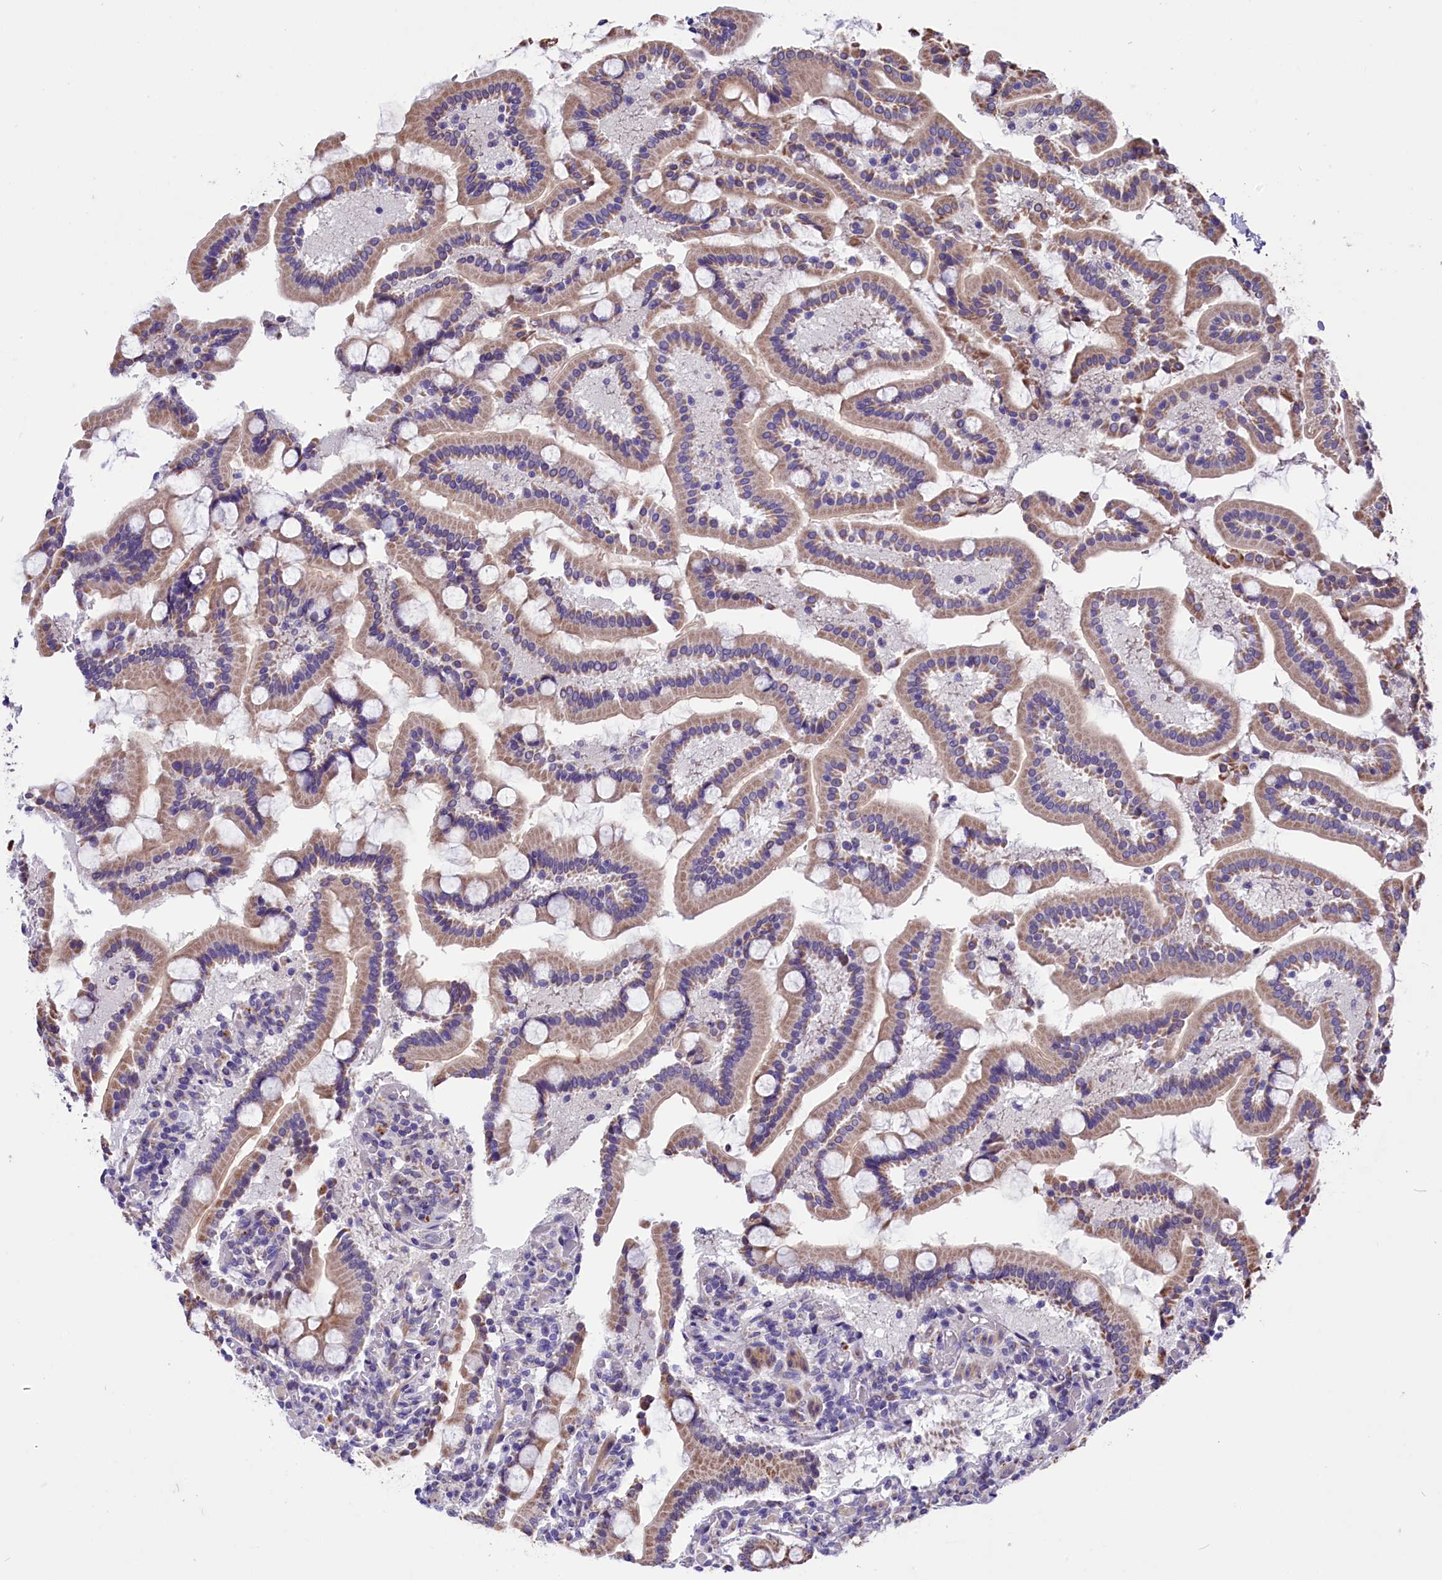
{"staining": {"intensity": "moderate", "quantity": ">75%", "location": "cytoplasmic/membranous"}, "tissue": "duodenum", "cell_type": "Glandular cells", "image_type": "normal", "snomed": [{"axis": "morphology", "description": "Normal tissue, NOS"}, {"axis": "topography", "description": "Duodenum"}], "caption": "The image displays immunohistochemical staining of unremarkable duodenum. There is moderate cytoplasmic/membranous staining is present in about >75% of glandular cells. (brown staining indicates protein expression, while blue staining denotes nuclei).", "gene": "SCD5", "patient": {"sex": "male", "age": 55}}